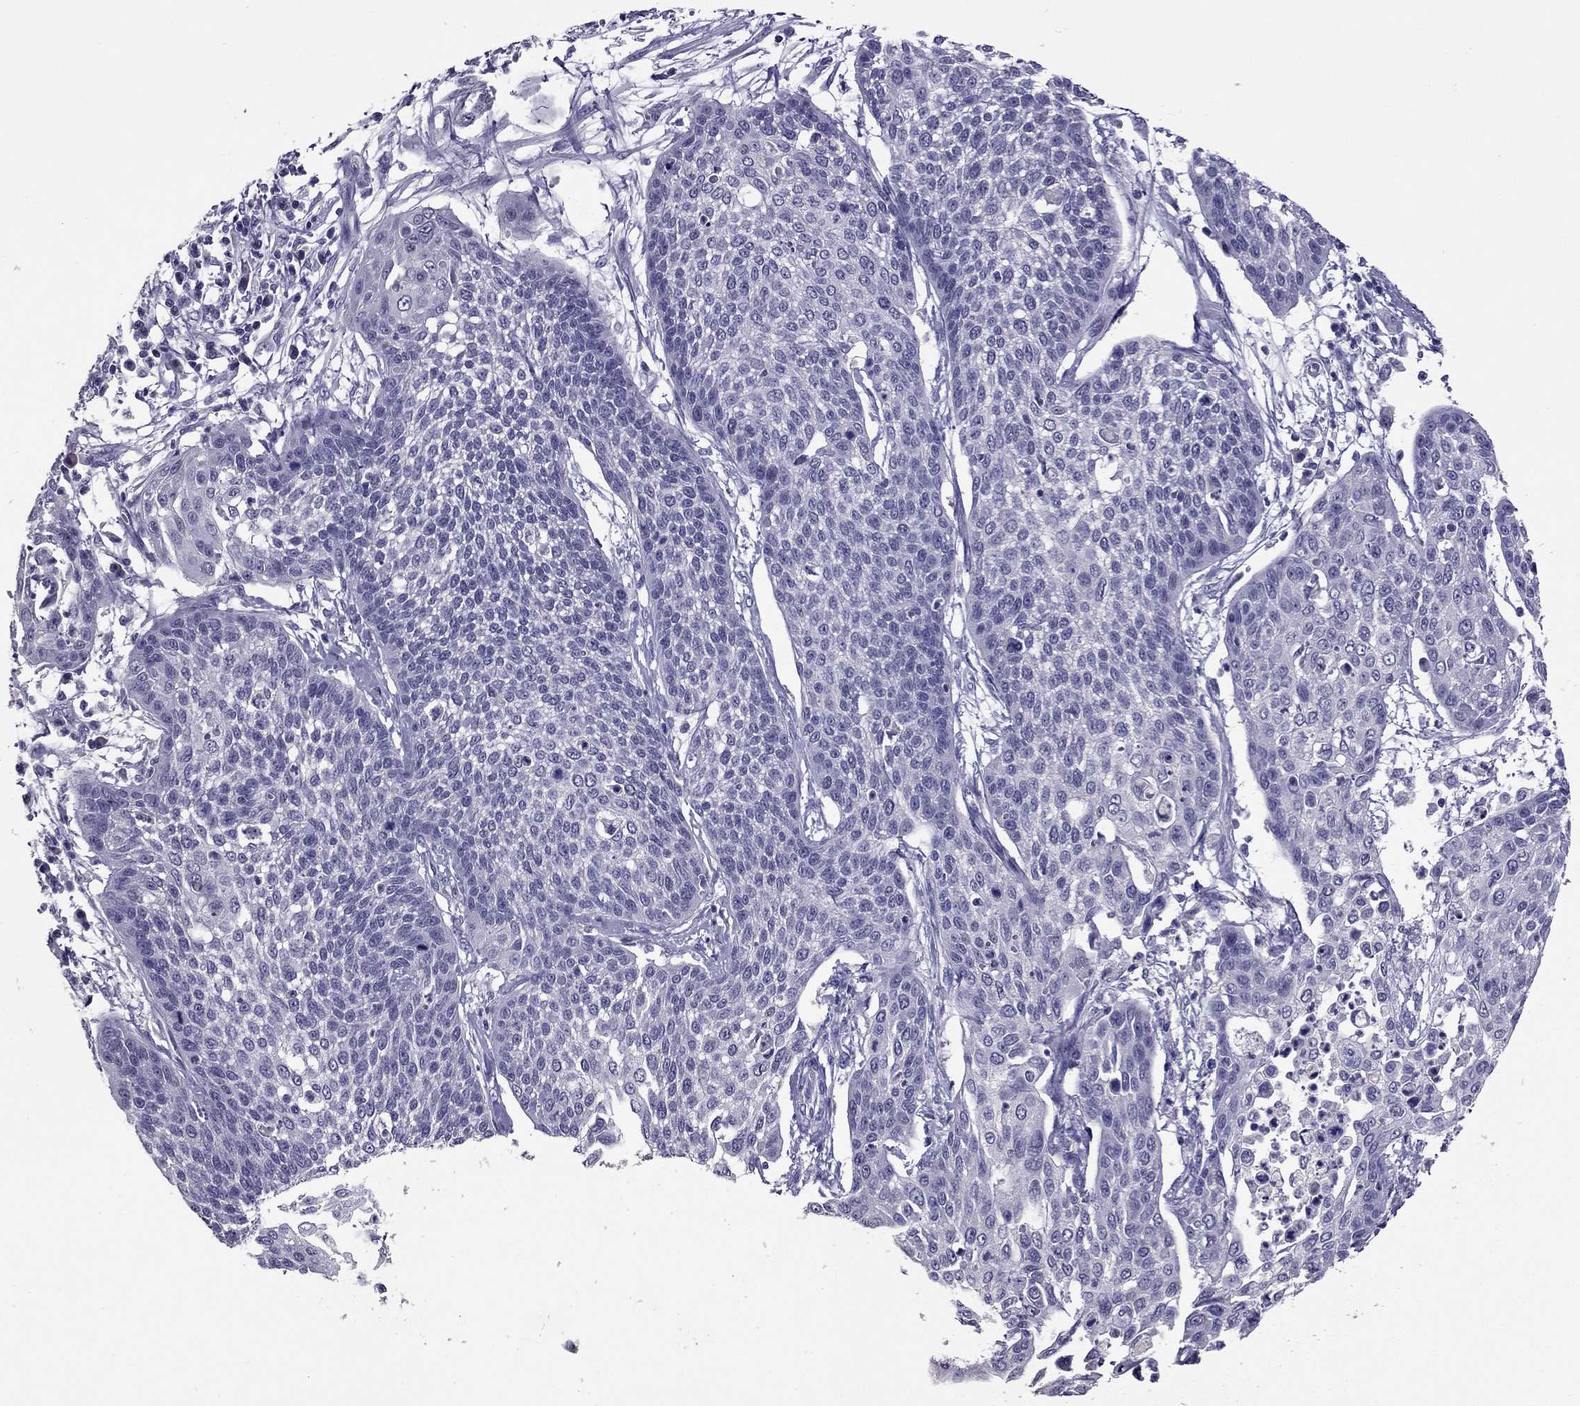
{"staining": {"intensity": "negative", "quantity": "none", "location": "none"}, "tissue": "cervical cancer", "cell_type": "Tumor cells", "image_type": "cancer", "snomed": [{"axis": "morphology", "description": "Squamous cell carcinoma, NOS"}, {"axis": "topography", "description": "Cervix"}], "caption": "Tumor cells are negative for protein expression in human squamous cell carcinoma (cervical).", "gene": "RHO", "patient": {"sex": "female", "age": 34}}